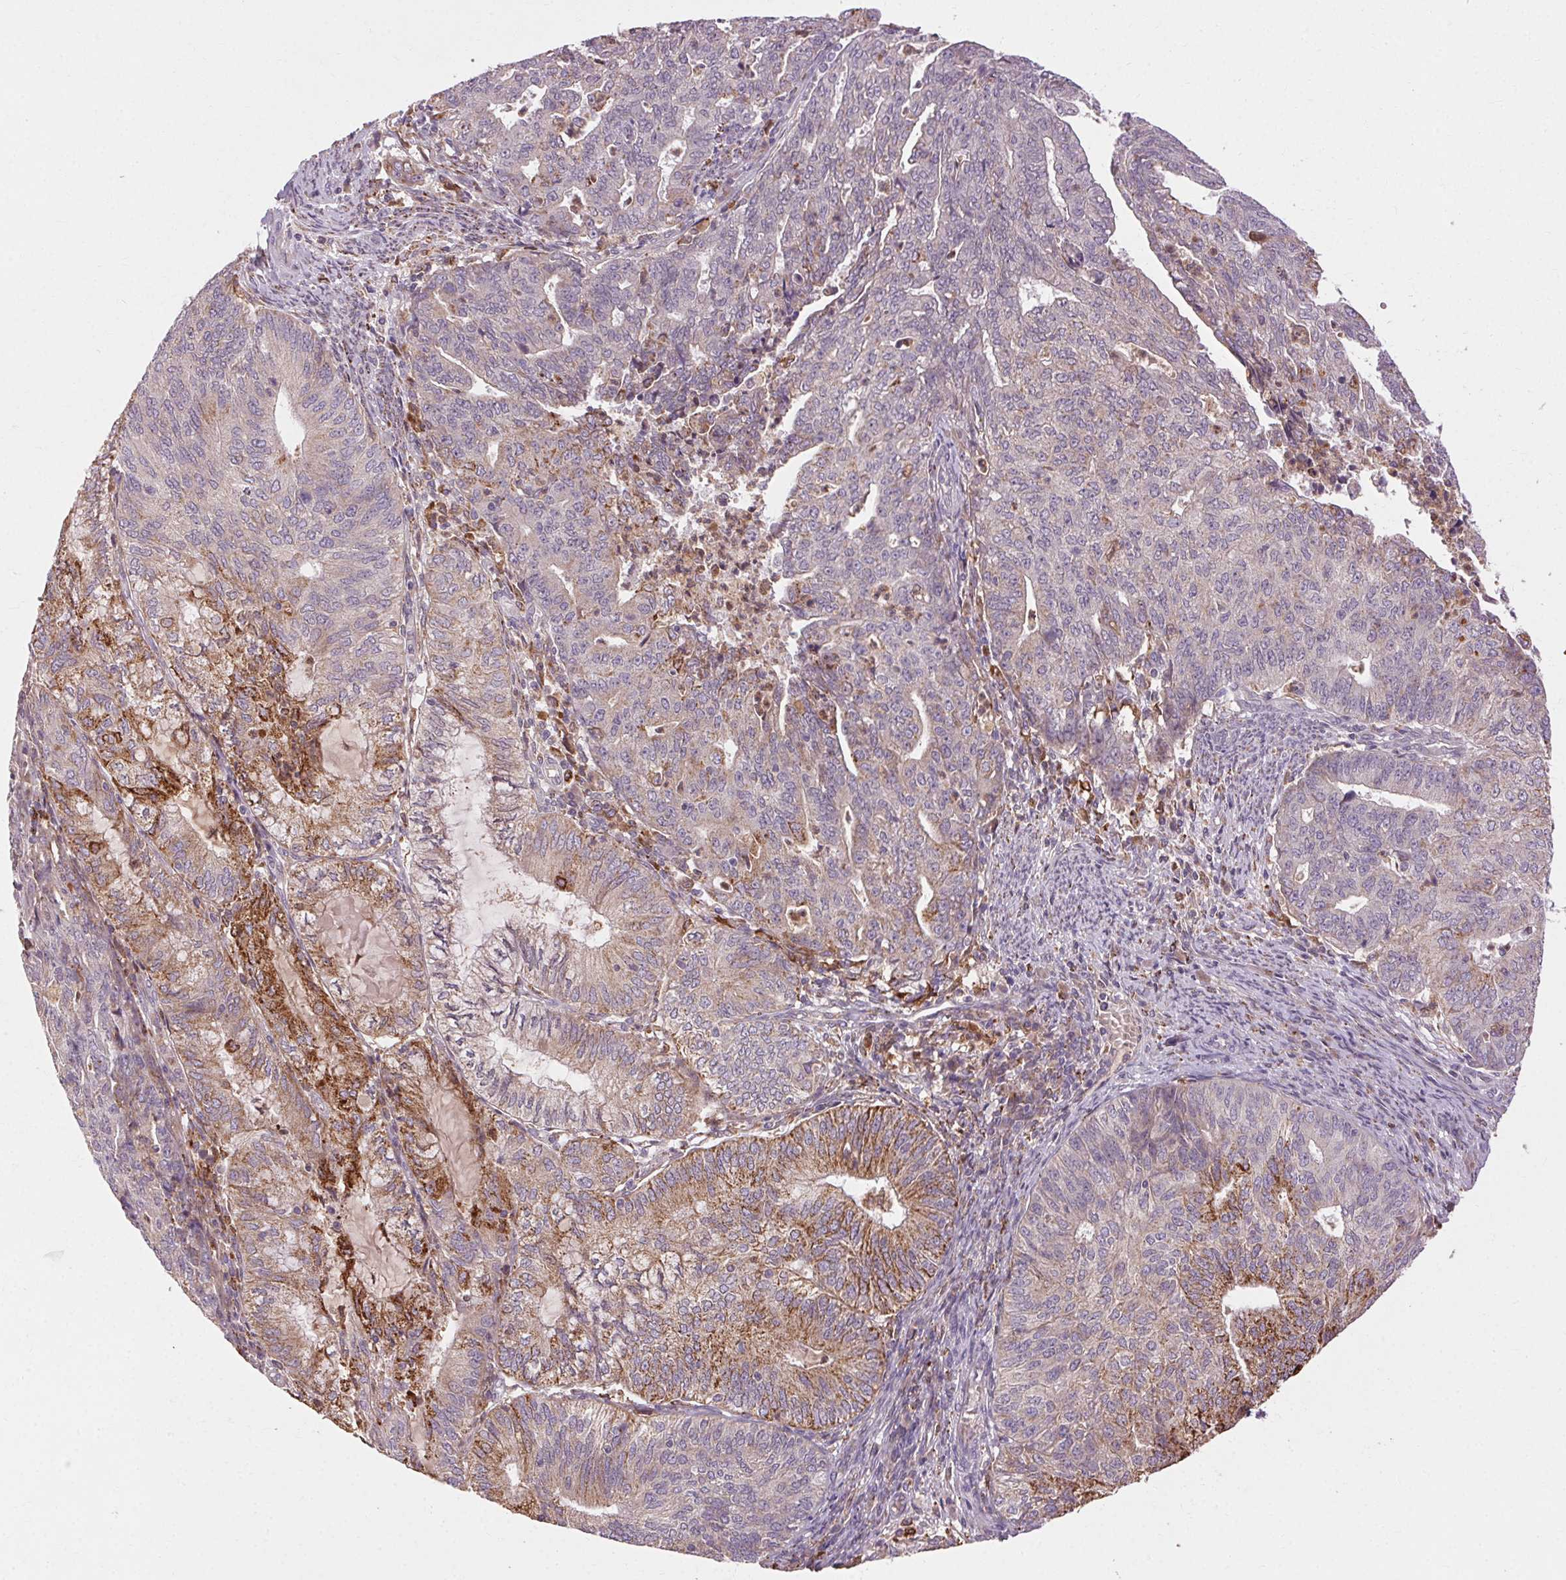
{"staining": {"intensity": "strong", "quantity": "<25%", "location": "cytoplasmic/membranous"}, "tissue": "endometrial cancer", "cell_type": "Tumor cells", "image_type": "cancer", "snomed": [{"axis": "morphology", "description": "Adenocarcinoma, NOS"}, {"axis": "topography", "description": "Endometrium"}], "caption": "Human adenocarcinoma (endometrial) stained with a protein marker demonstrates strong staining in tumor cells.", "gene": "REP15", "patient": {"sex": "female", "age": 82}}